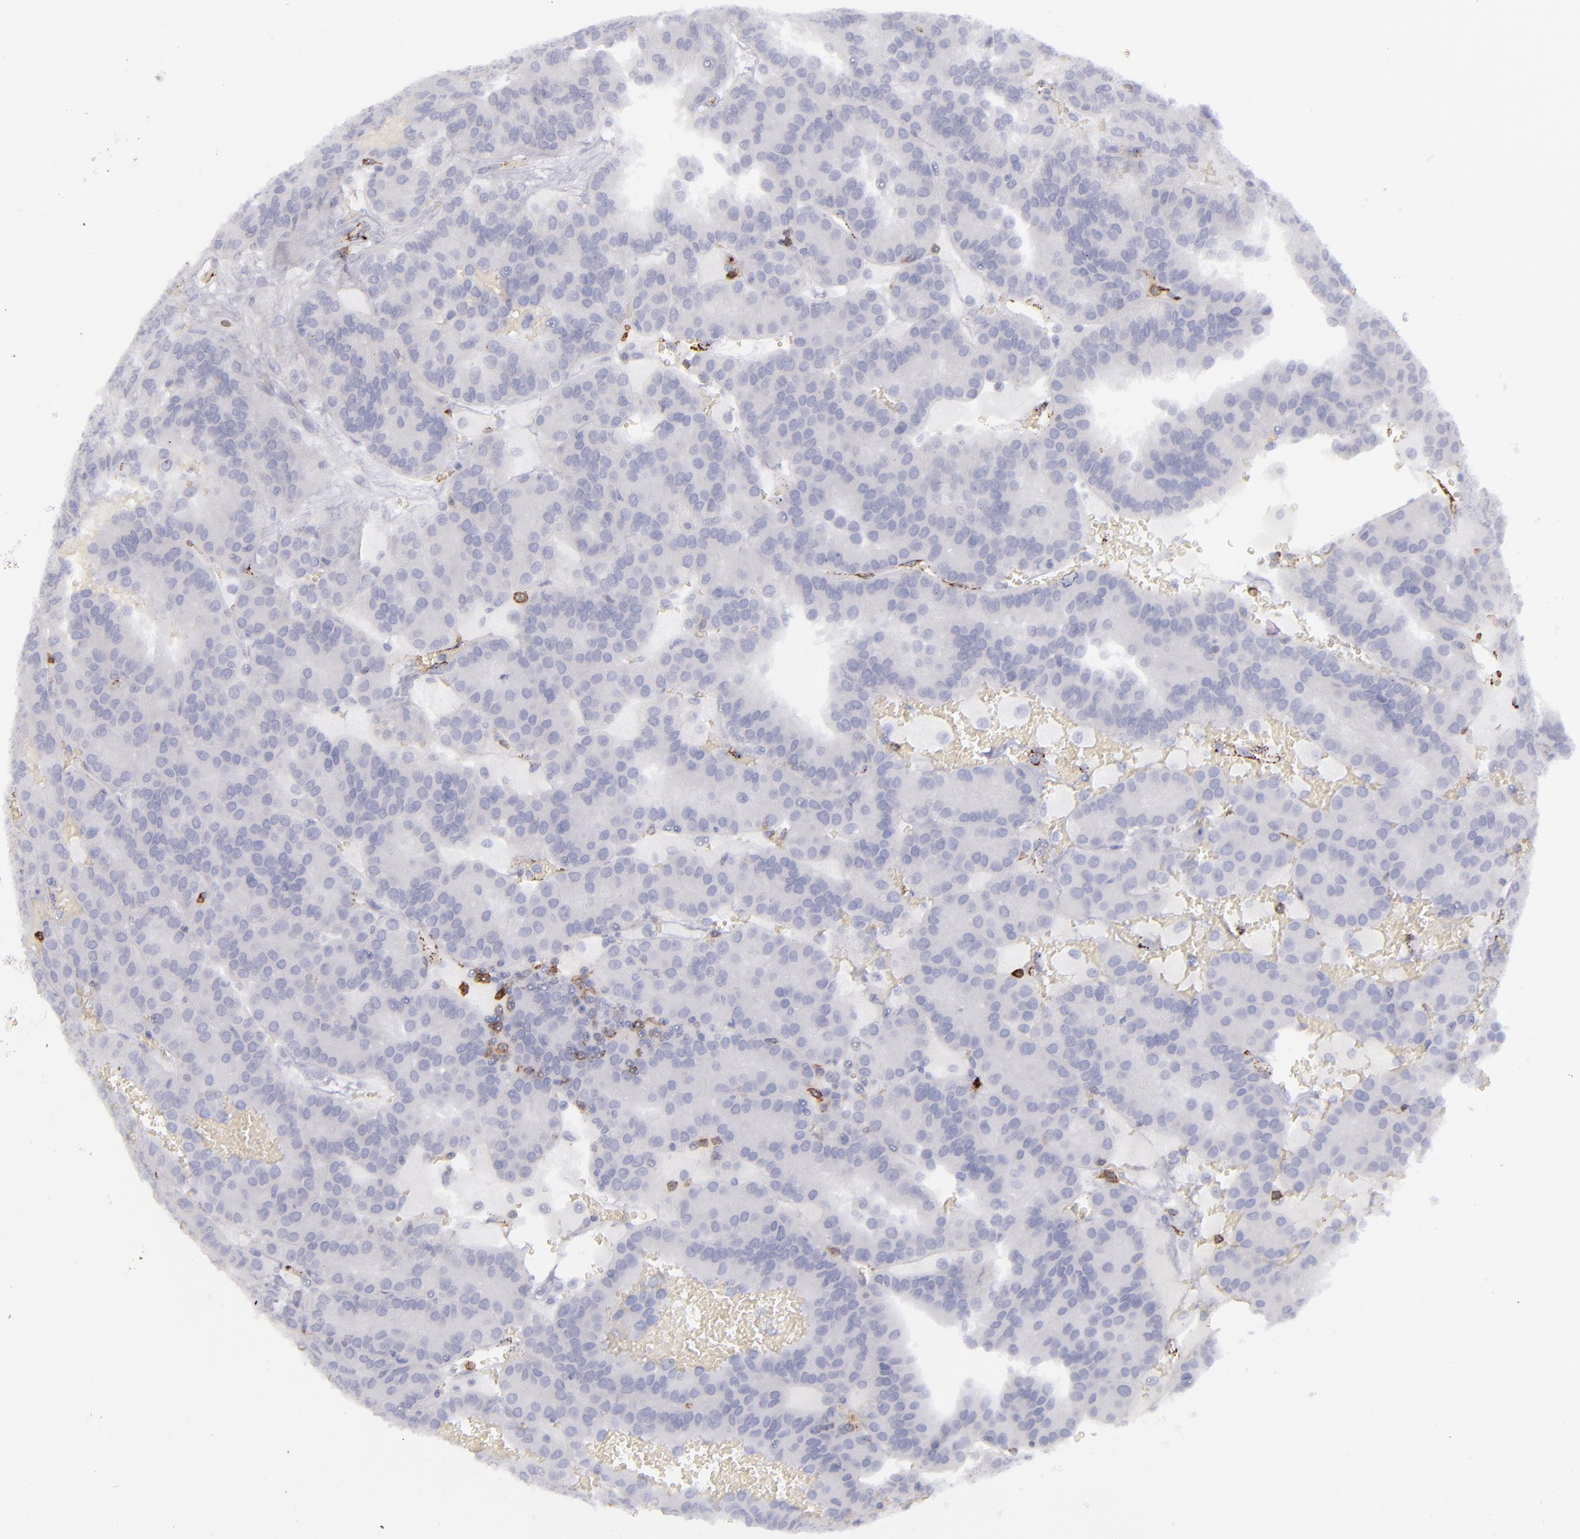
{"staining": {"intensity": "negative", "quantity": "none", "location": "none"}, "tissue": "renal cancer", "cell_type": "Tumor cells", "image_type": "cancer", "snomed": [{"axis": "morphology", "description": "Adenocarcinoma, NOS"}, {"axis": "topography", "description": "Kidney"}], "caption": "Tumor cells are negative for brown protein staining in adenocarcinoma (renal).", "gene": "CD27", "patient": {"sex": "male", "age": 46}}